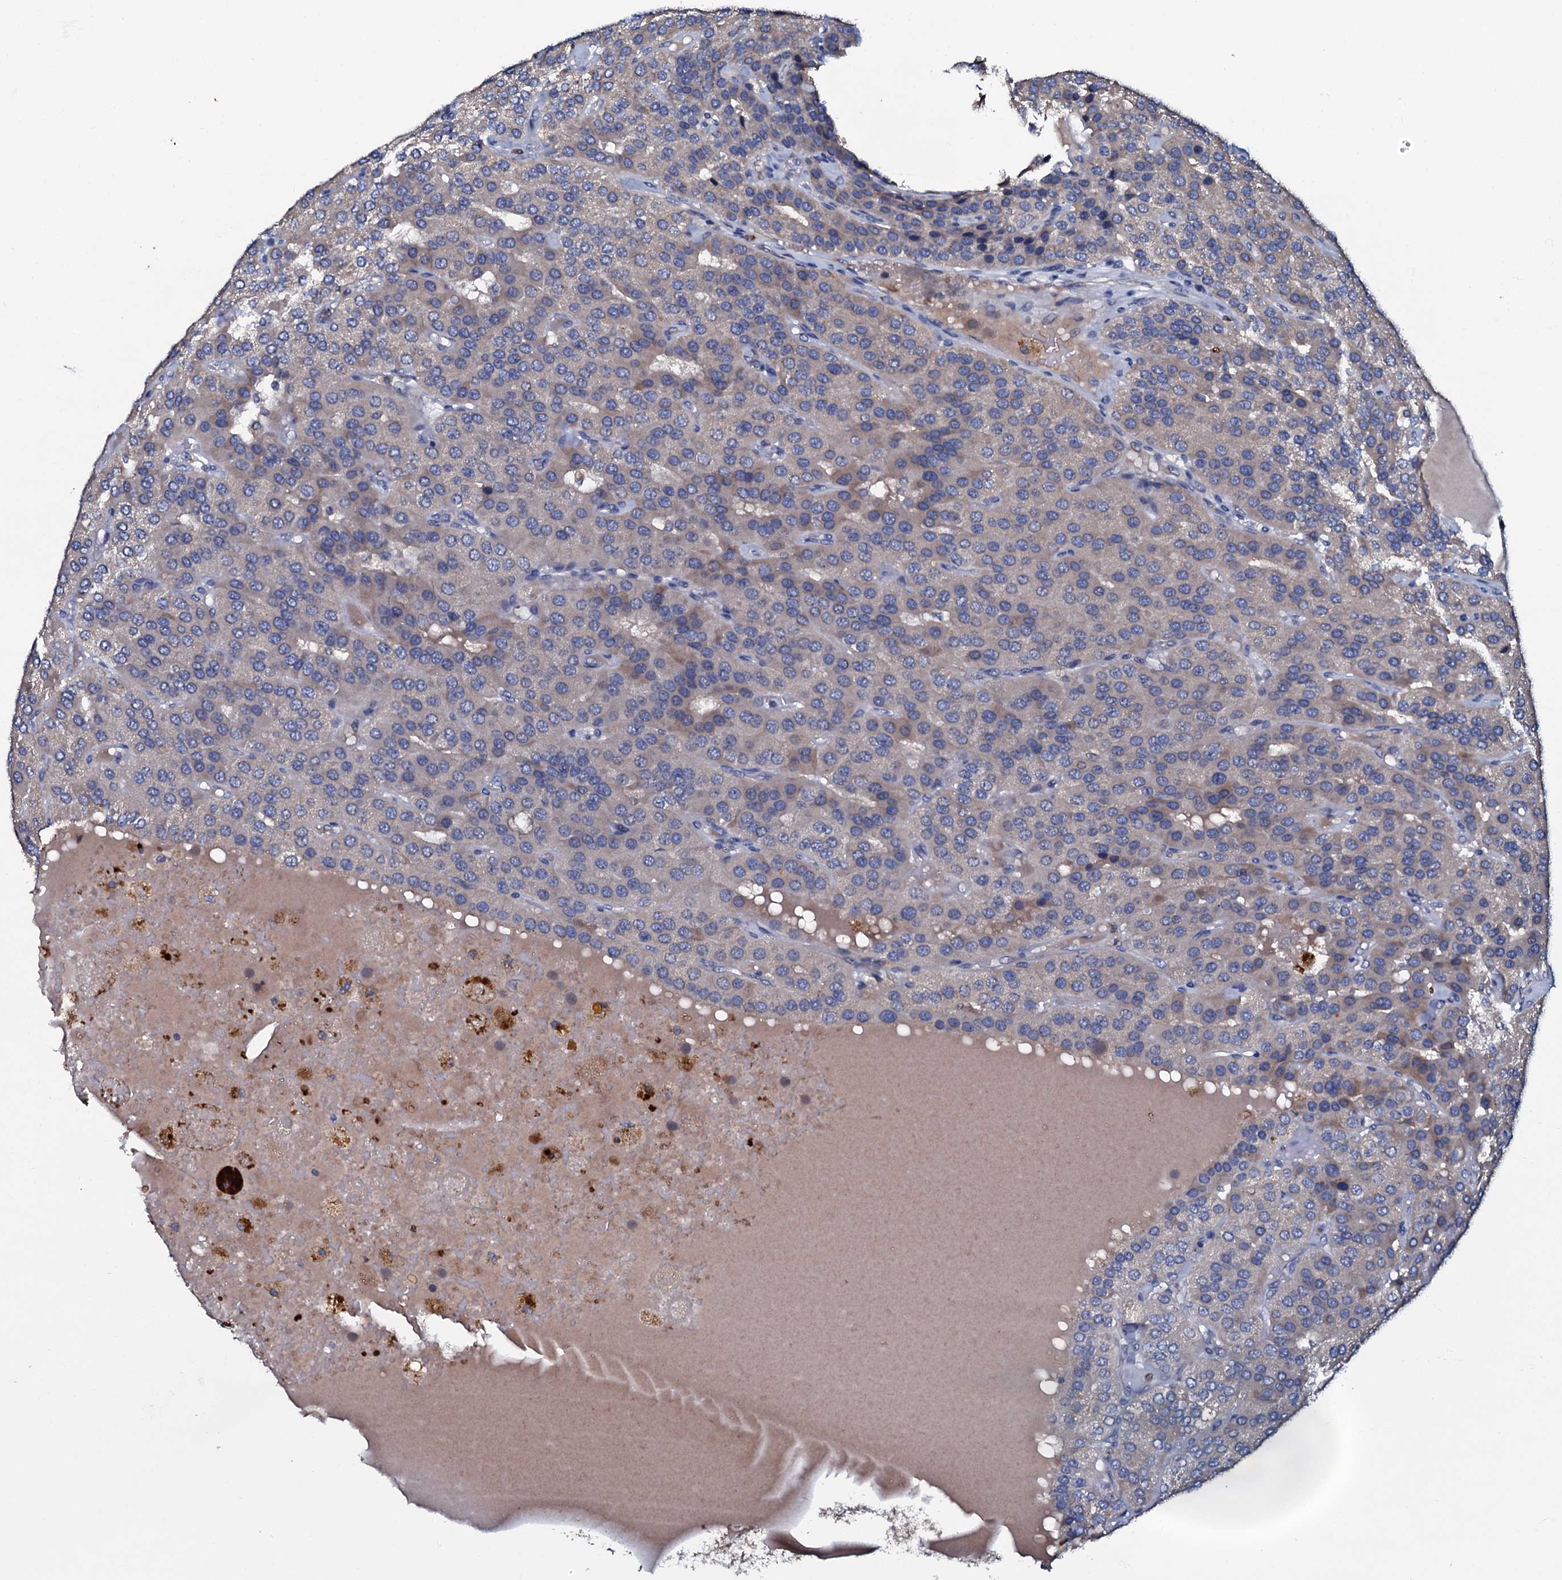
{"staining": {"intensity": "weak", "quantity": "<25%", "location": "cytoplasmic/membranous"}, "tissue": "parathyroid gland", "cell_type": "Glandular cells", "image_type": "normal", "snomed": [{"axis": "morphology", "description": "Normal tissue, NOS"}, {"axis": "morphology", "description": "Adenoma, NOS"}, {"axis": "topography", "description": "Parathyroid gland"}], "caption": "Immunohistochemistry histopathology image of benign human parathyroid gland stained for a protein (brown), which exhibits no staining in glandular cells.", "gene": "CPNE2", "patient": {"sex": "female", "age": 86}}